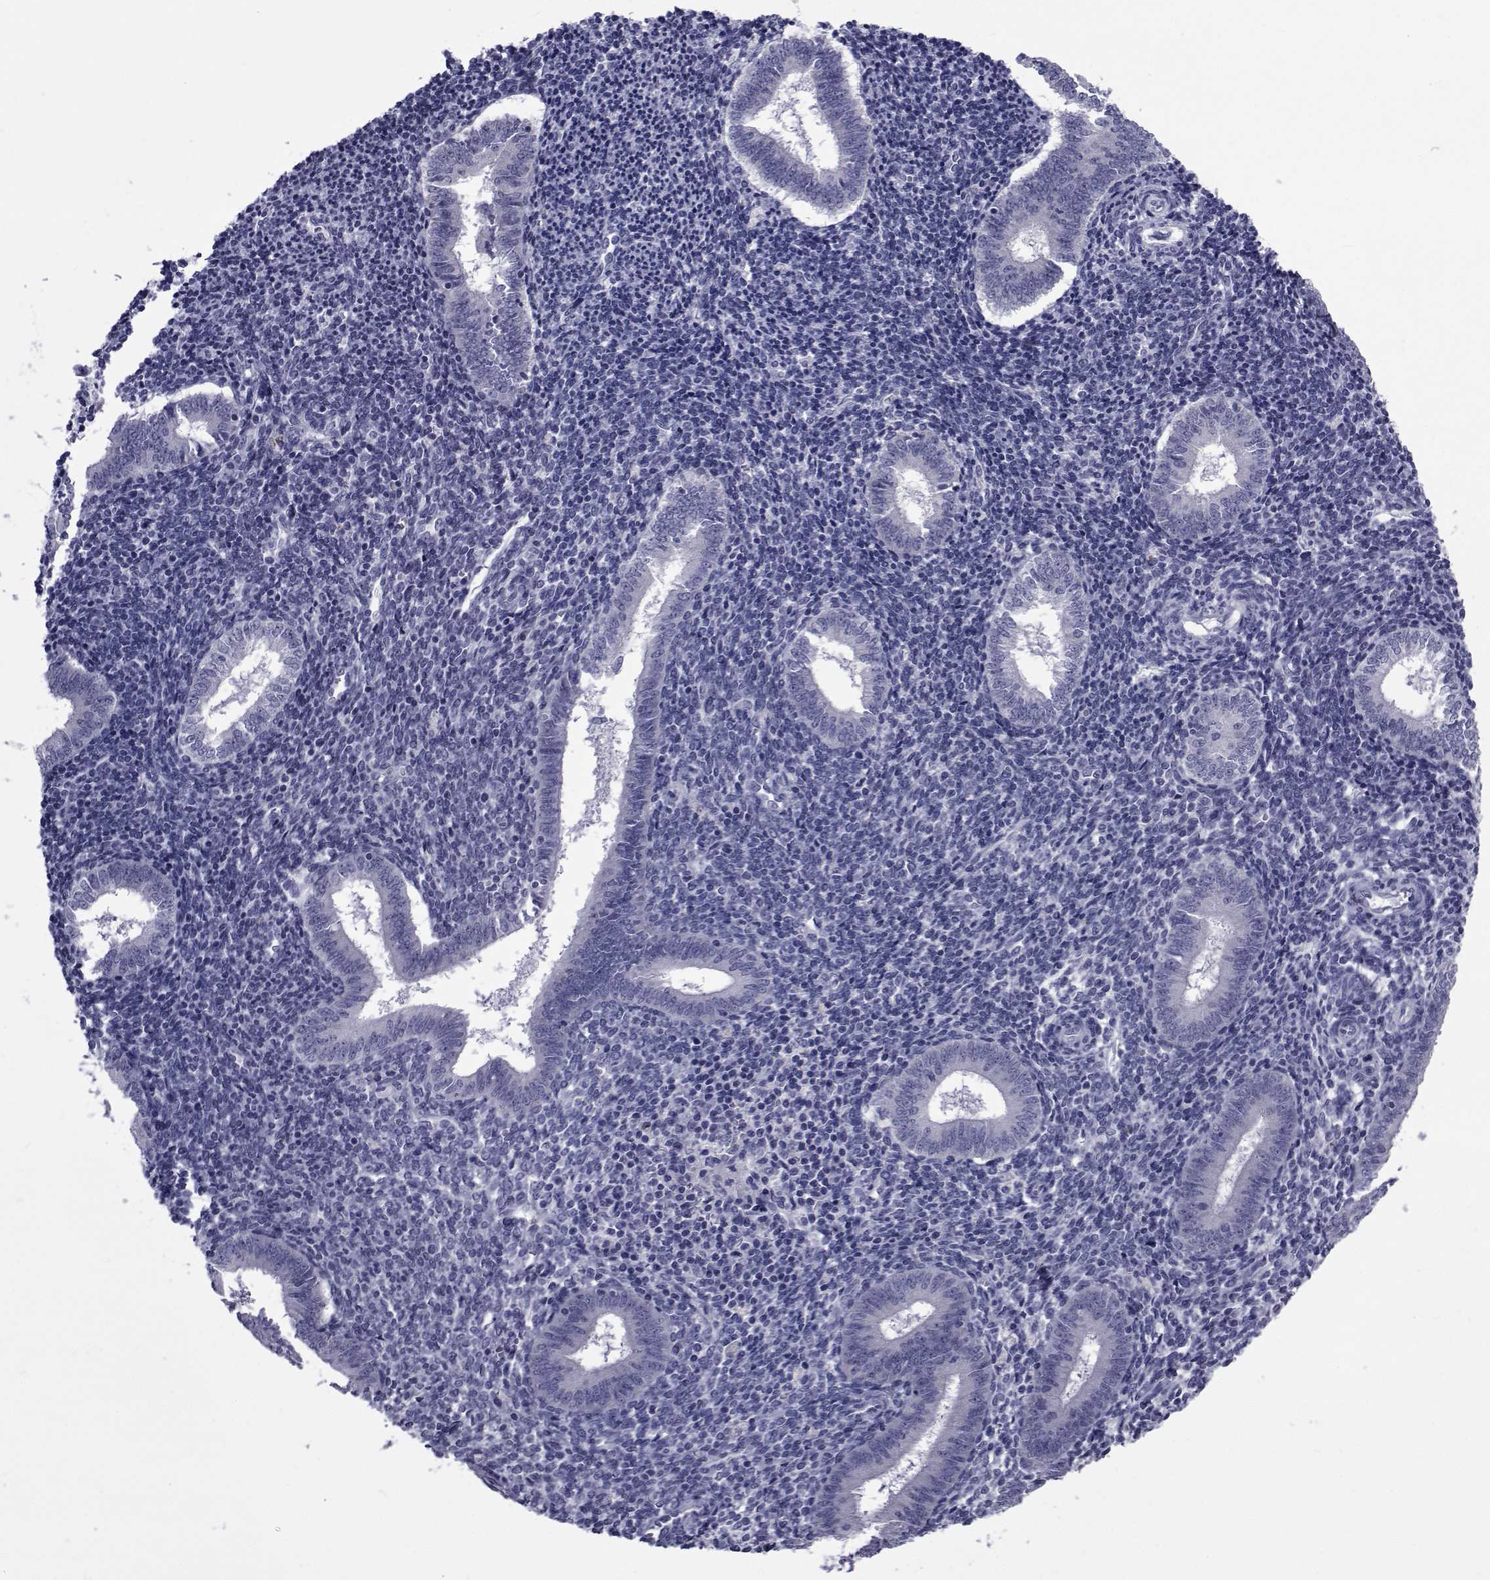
{"staining": {"intensity": "negative", "quantity": "none", "location": "none"}, "tissue": "endometrium", "cell_type": "Cells in endometrial stroma", "image_type": "normal", "snomed": [{"axis": "morphology", "description": "Normal tissue, NOS"}, {"axis": "topography", "description": "Endometrium"}], "caption": "DAB (3,3'-diaminobenzidine) immunohistochemical staining of unremarkable human endometrium reveals no significant positivity in cells in endometrial stroma.", "gene": "GKAP1", "patient": {"sex": "female", "age": 25}}